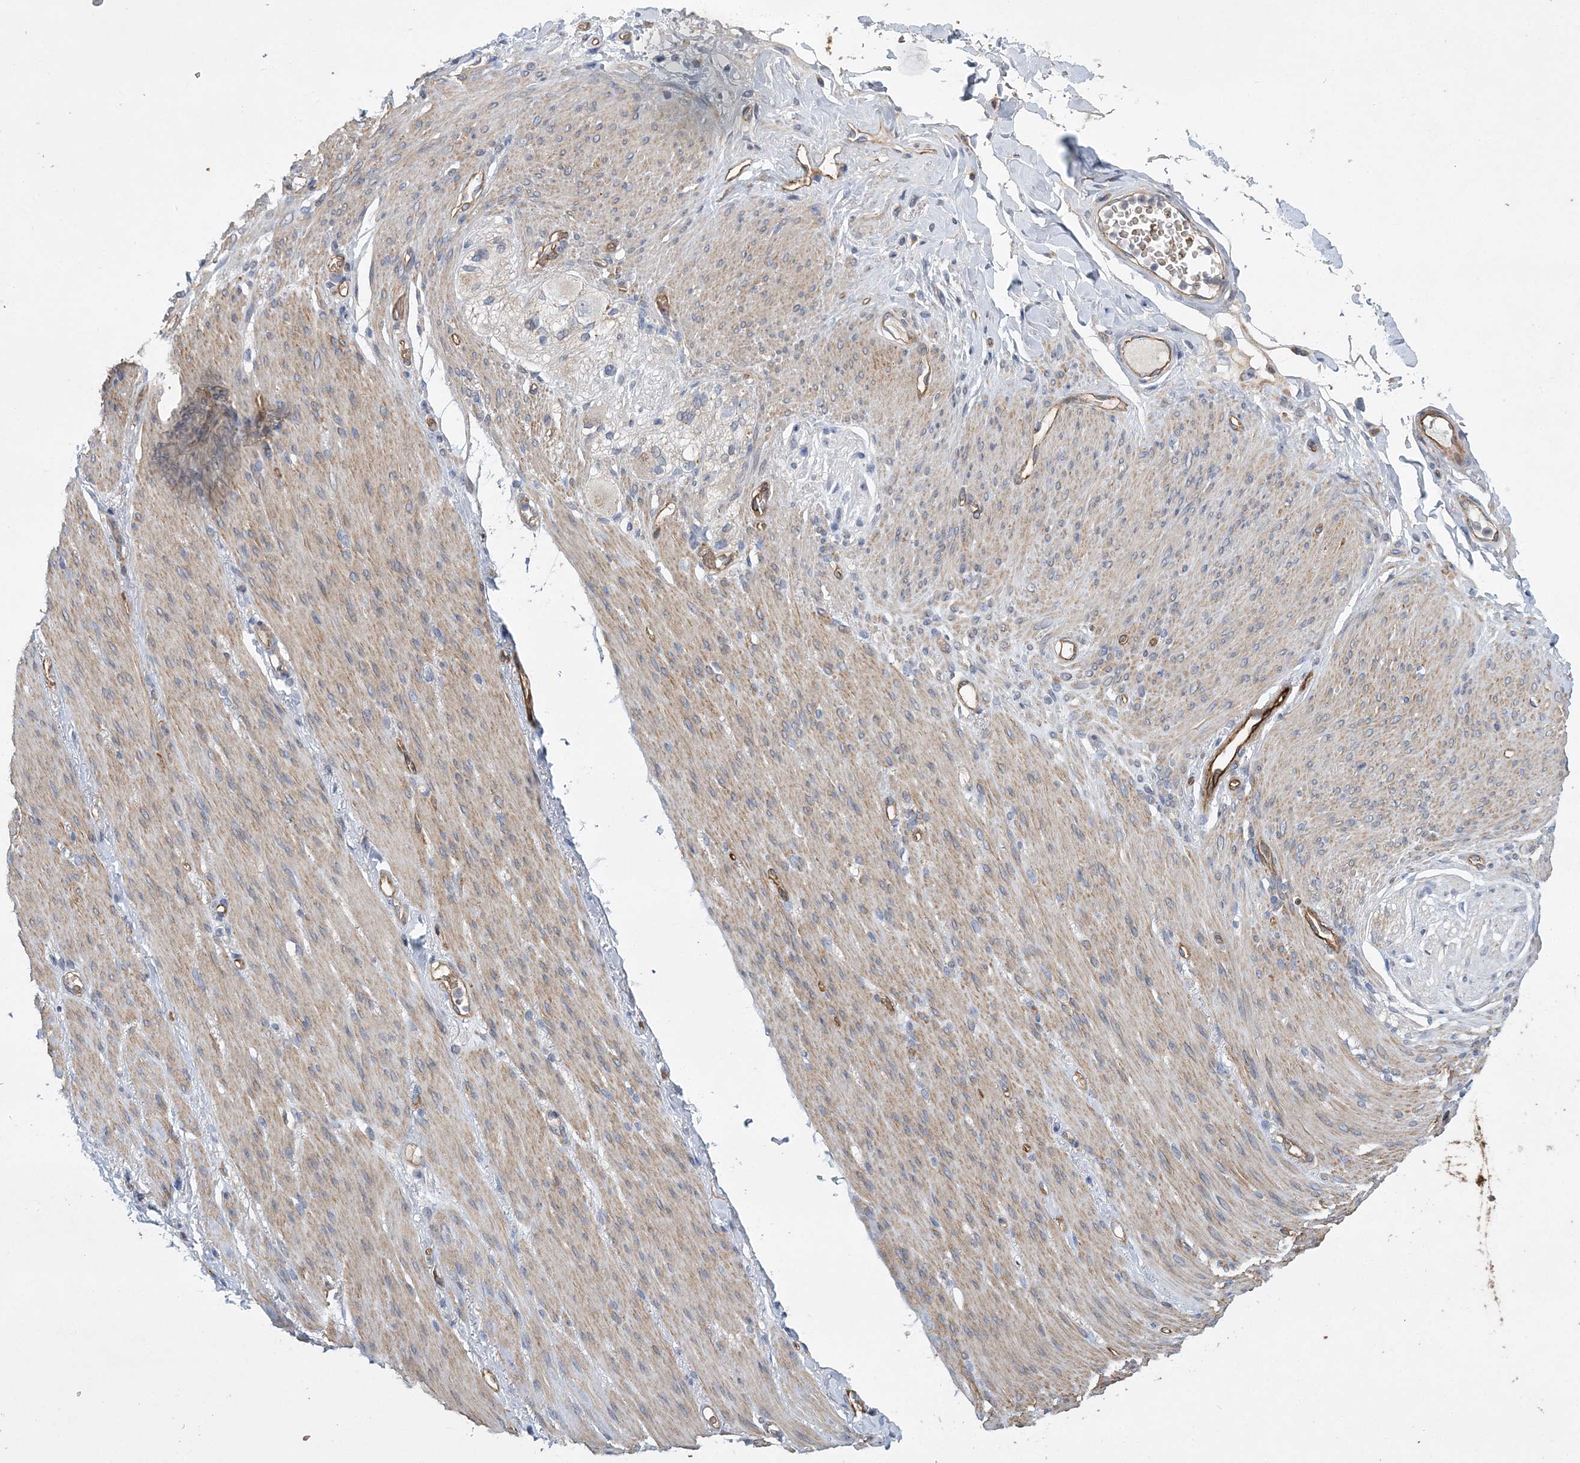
{"staining": {"intensity": "negative", "quantity": "none", "location": "none"}, "tissue": "adipose tissue", "cell_type": "Adipocytes", "image_type": "normal", "snomed": [{"axis": "morphology", "description": "Normal tissue, NOS"}, {"axis": "topography", "description": "Colon"}, {"axis": "topography", "description": "Peripheral nerve tissue"}], "caption": "The immunohistochemistry (IHC) image has no significant staining in adipocytes of adipose tissue. The staining is performed using DAB brown chromogen with nuclei counter-stained in using hematoxylin.", "gene": "CALN1", "patient": {"sex": "female", "age": 61}}